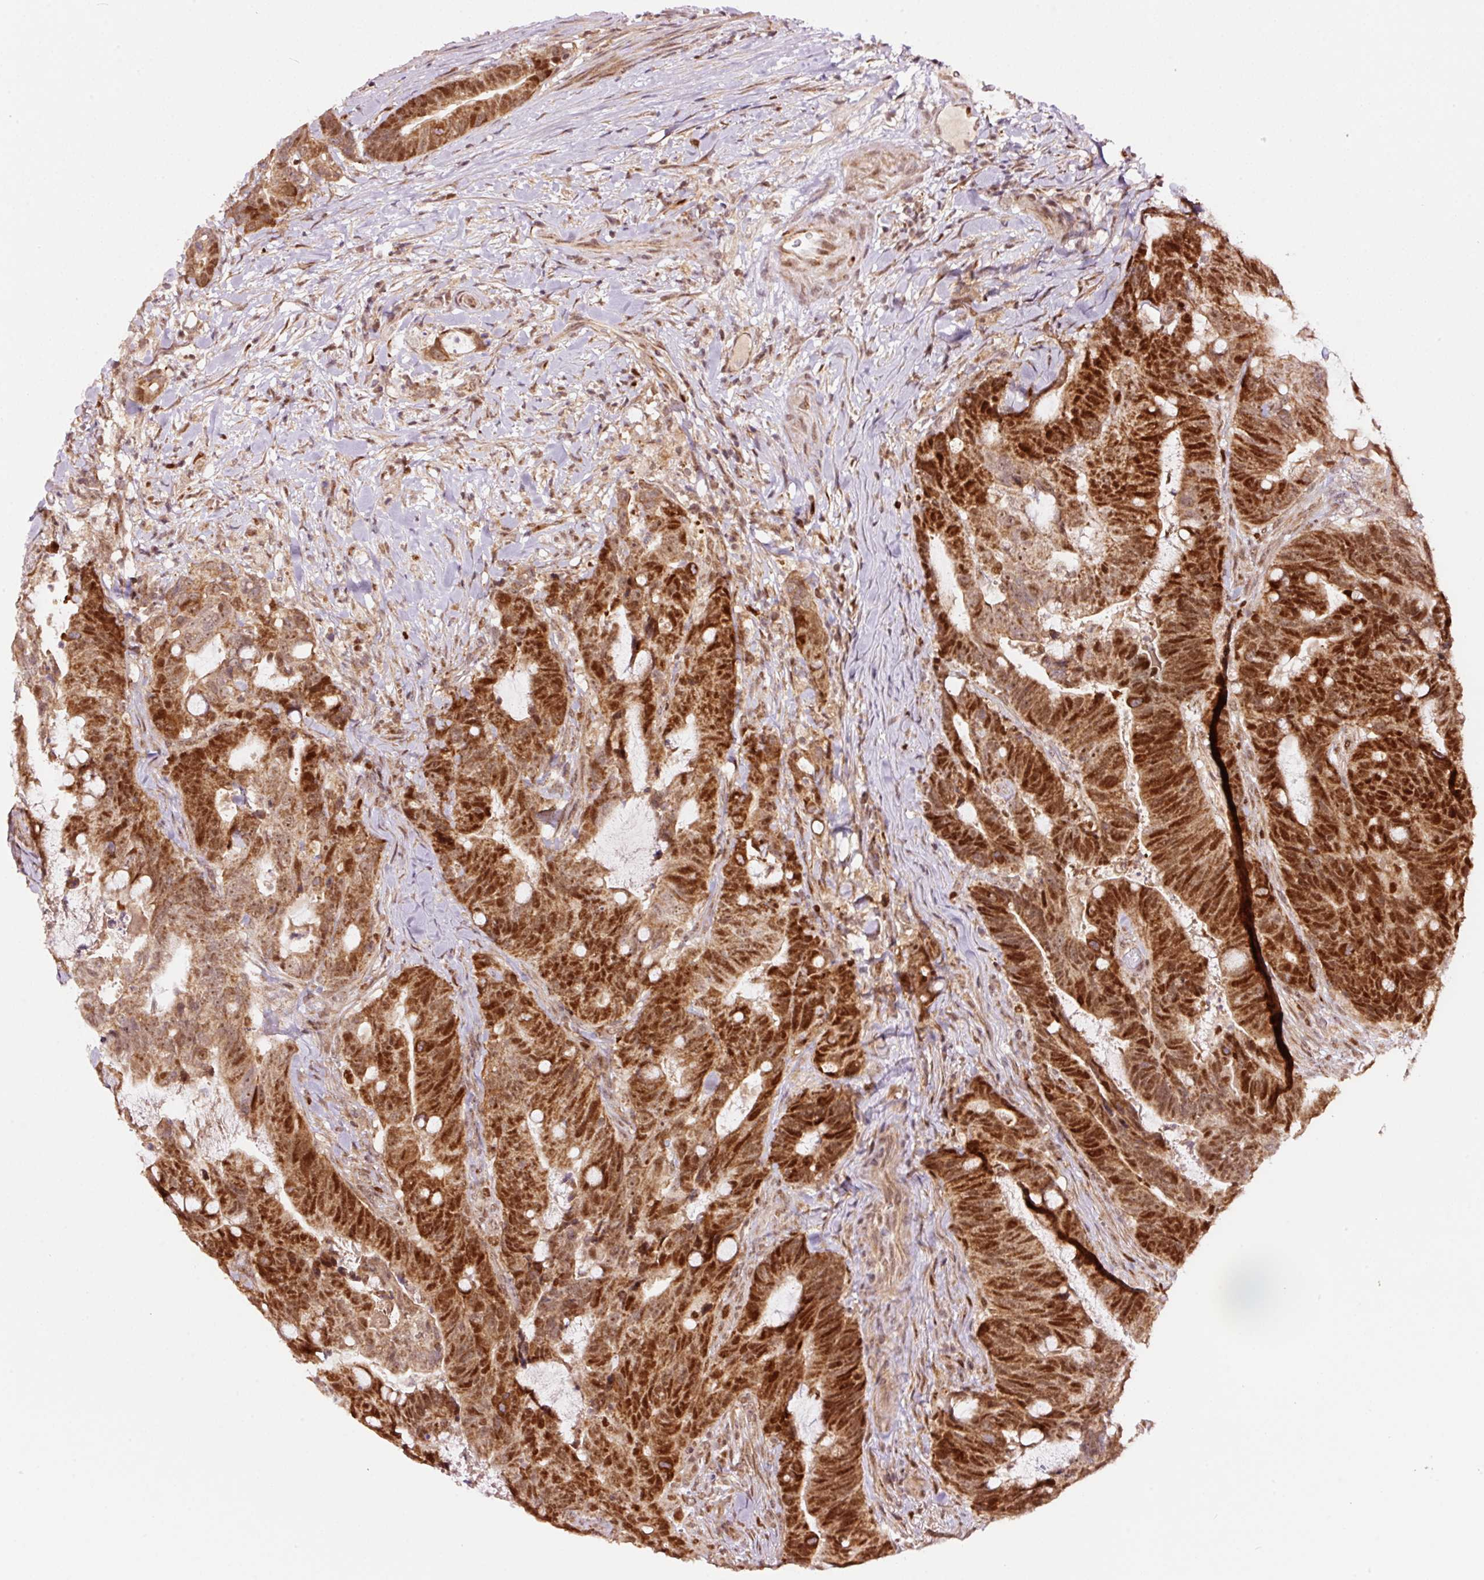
{"staining": {"intensity": "strong", "quantity": ">75%", "location": "nuclear"}, "tissue": "colorectal cancer", "cell_type": "Tumor cells", "image_type": "cancer", "snomed": [{"axis": "morphology", "description": "Adenocarcinoma, NOS"}, {"axis": "topography", "description": "Colon"}], "caption": "Colorectal adenocarcinoma stained with a brown dye shows strong nuclear positive positivity in about >75% of tumor cells.", "gene": "RFC4", "patient": {"sex": "female", "age": 82}}